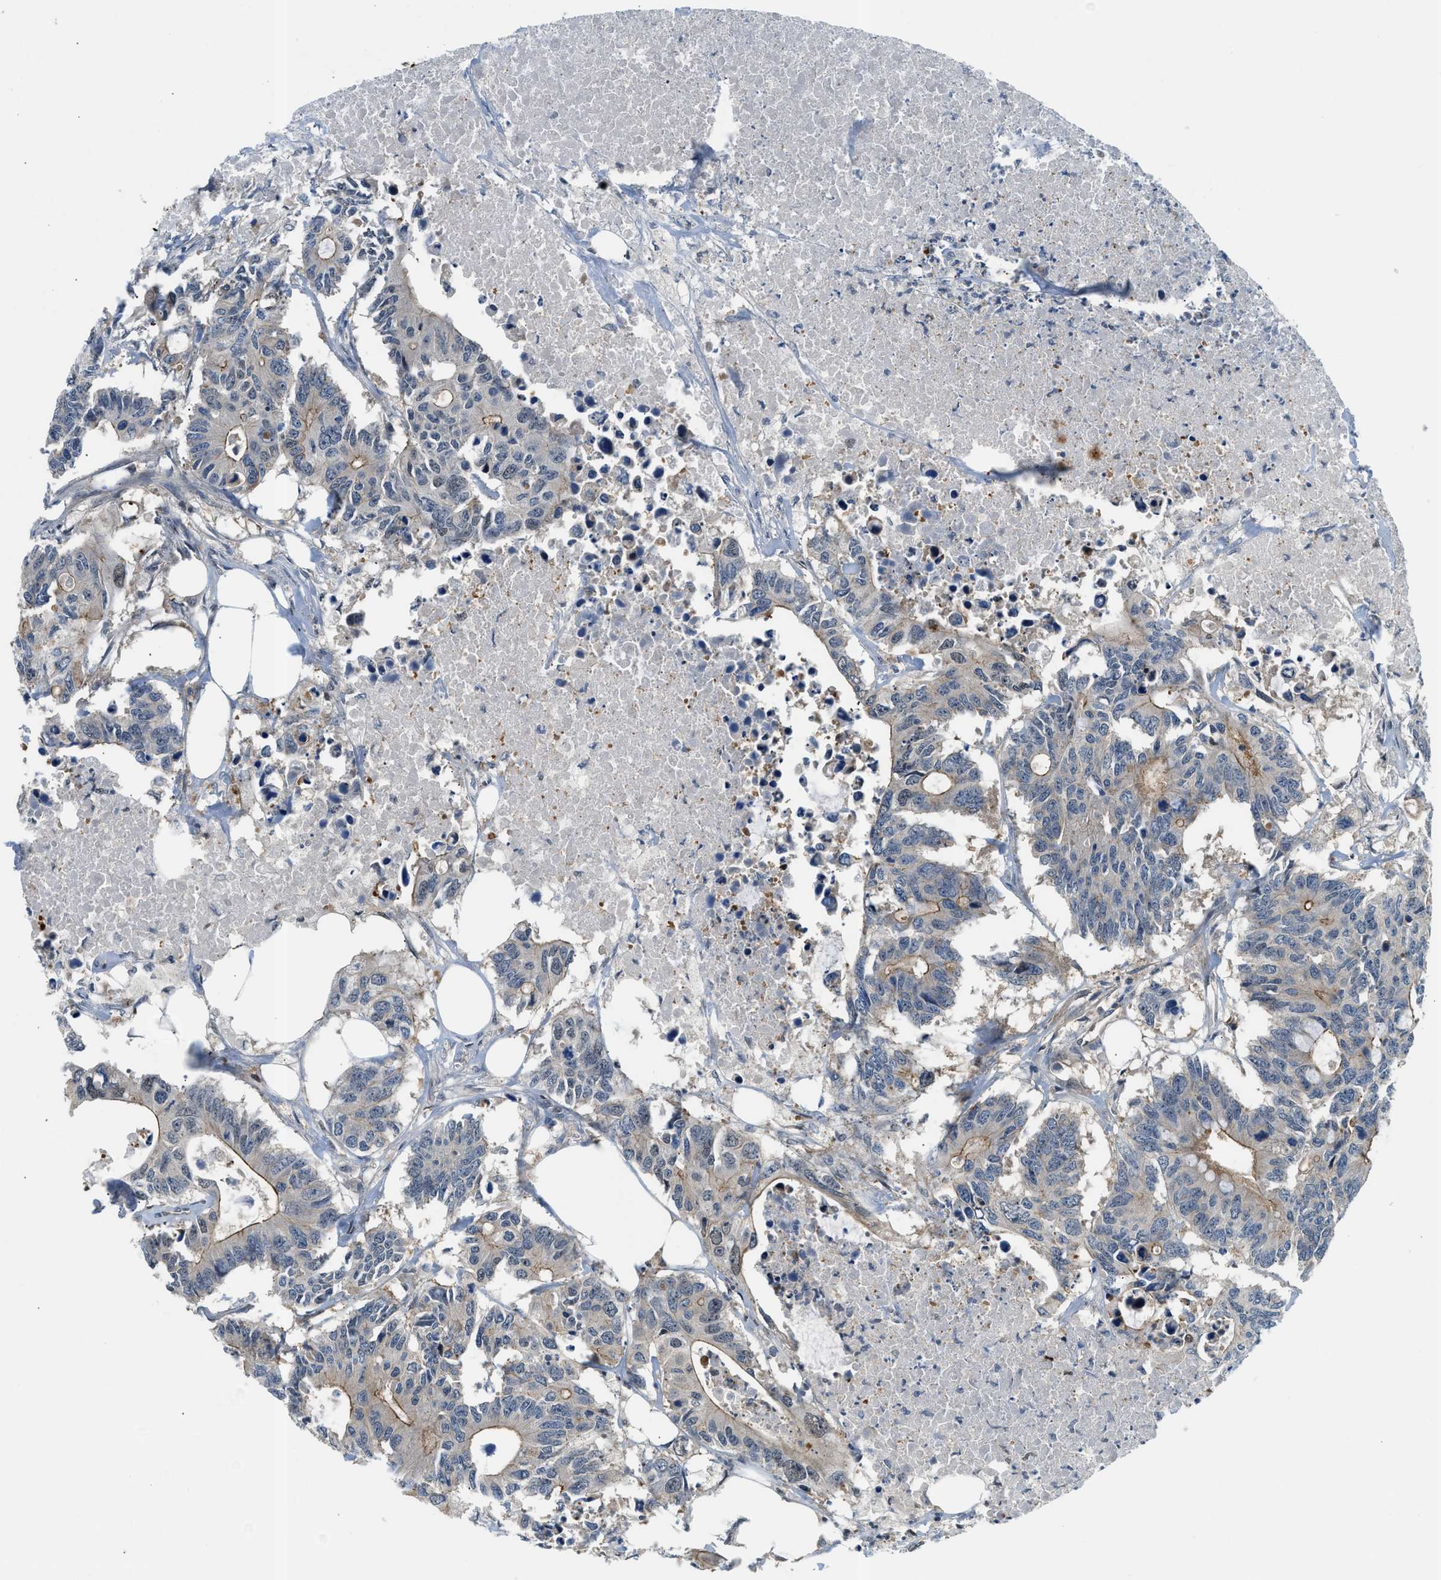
{"staining": {"intensity": "moderate", "quantity": "<25%", "location": "cytoplasmic/membranous"}, "tissue": "colorectal cancer", "cell_type": "Tumor cells", "image_type": "cancer", "snomed": [{"axis": "morphology", "description": "Adenocarcinoma, NOS"}, {"axis": "topography", "description": "Colon"}], "caption": "Protein expression analysis of human colorectal adenocarcinoma reveals moderate cytoplasmic/membranous staining in about <25% of tumor cells.", "gene": "CBLB", "patient": {"sex": "male", "age": 71}}